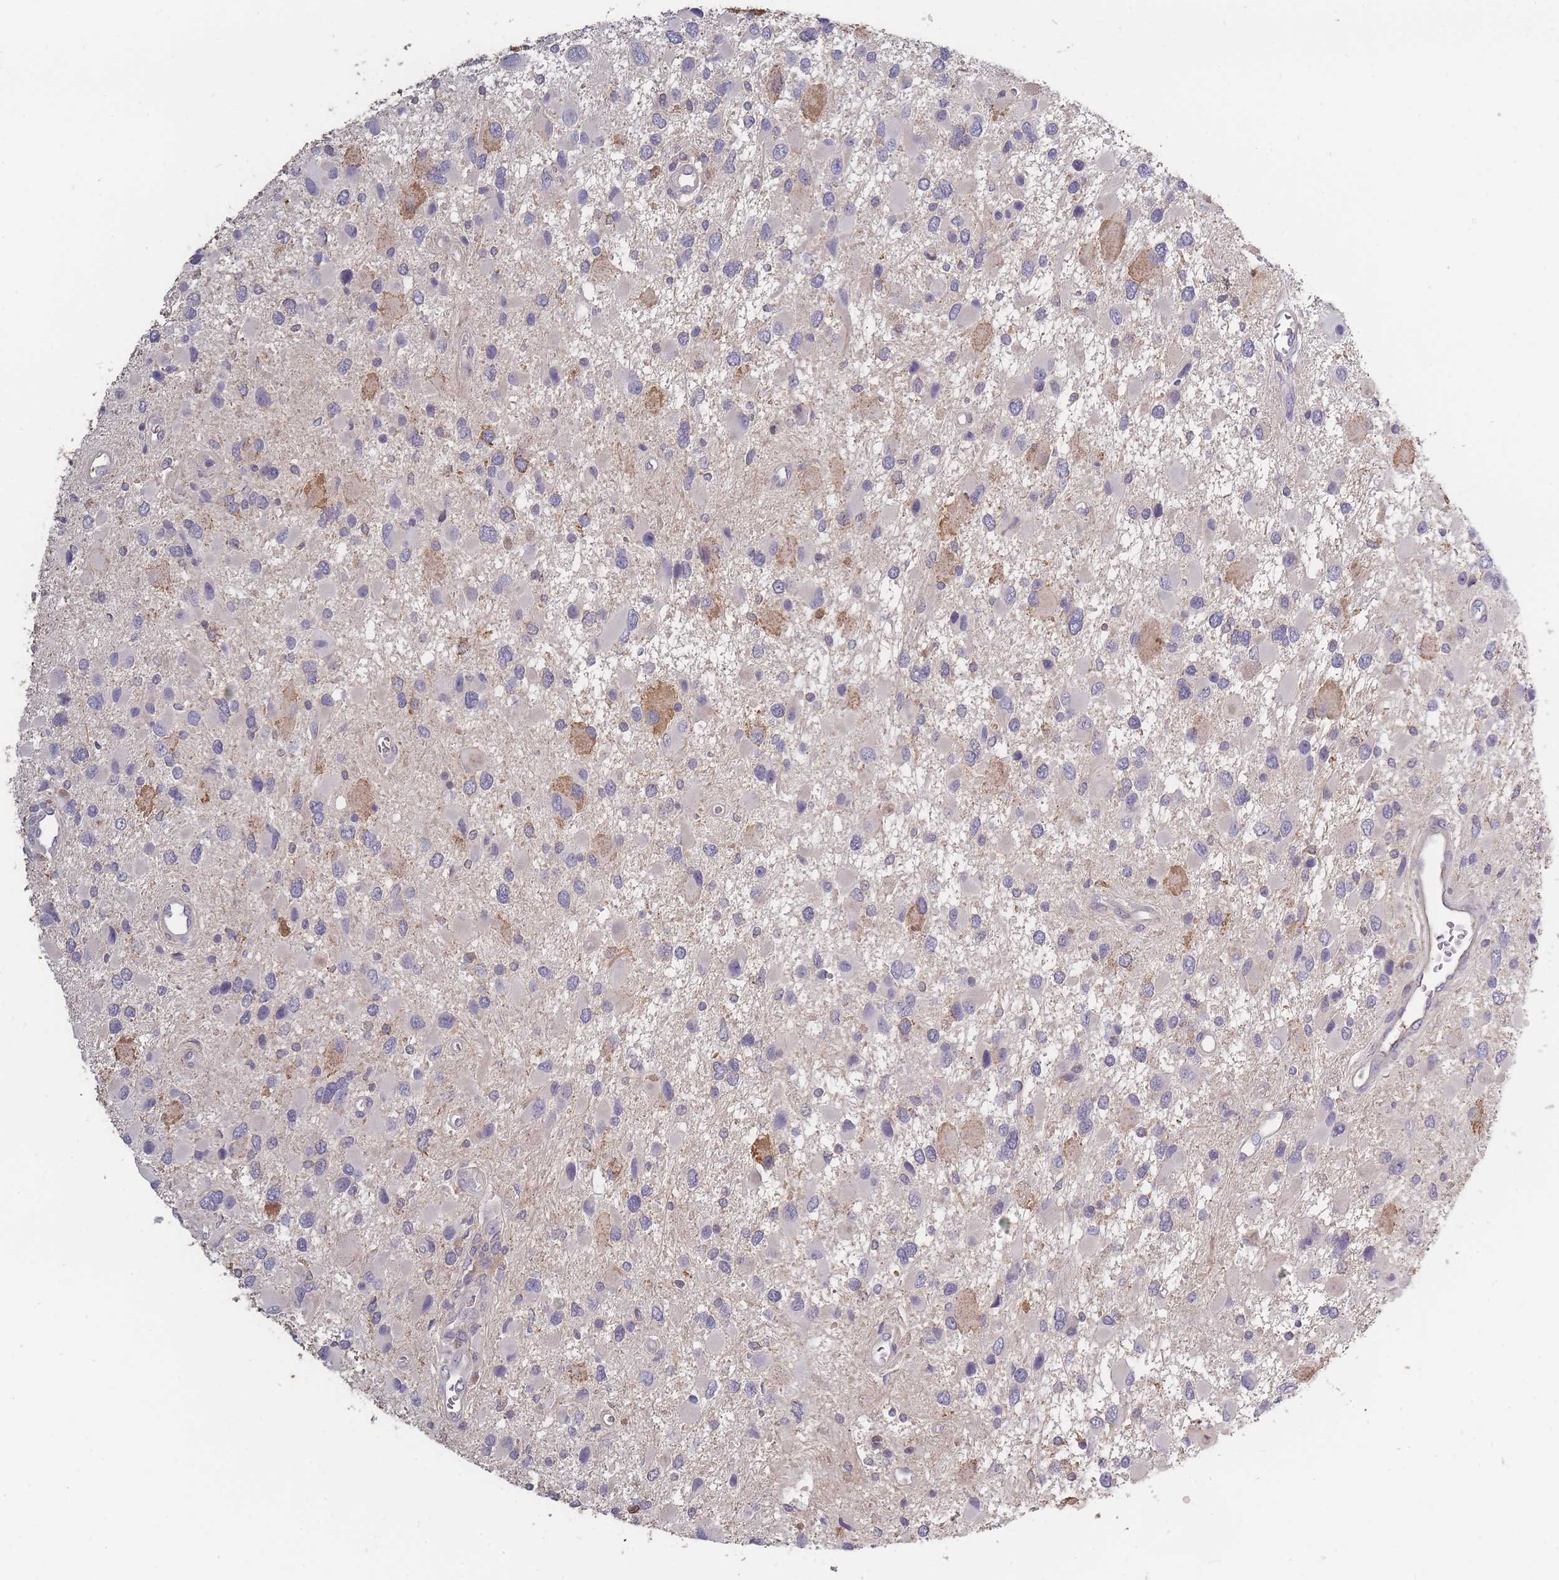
{"staining": {"intensity": "moderate", "quantity": "<25%", "location": "cytoplasmic/membranous"}, "tissue": "glioma", "cell_type": "Tumor cells", "image_type": "cancer", "snomed": [{"axis": "morphology", "description": "Glioma, malignant, High grade"}, {"axis": "topography", "description": "Brain"}], "caption": "A histopathology image showing moderate cytoplasmic/membranous positivity in about <25% of tumor cells in glioma, as visualized by brown immunohistochemical staining.", "gene": "BST1", "patient": {"sex": "male", "age": 53}}